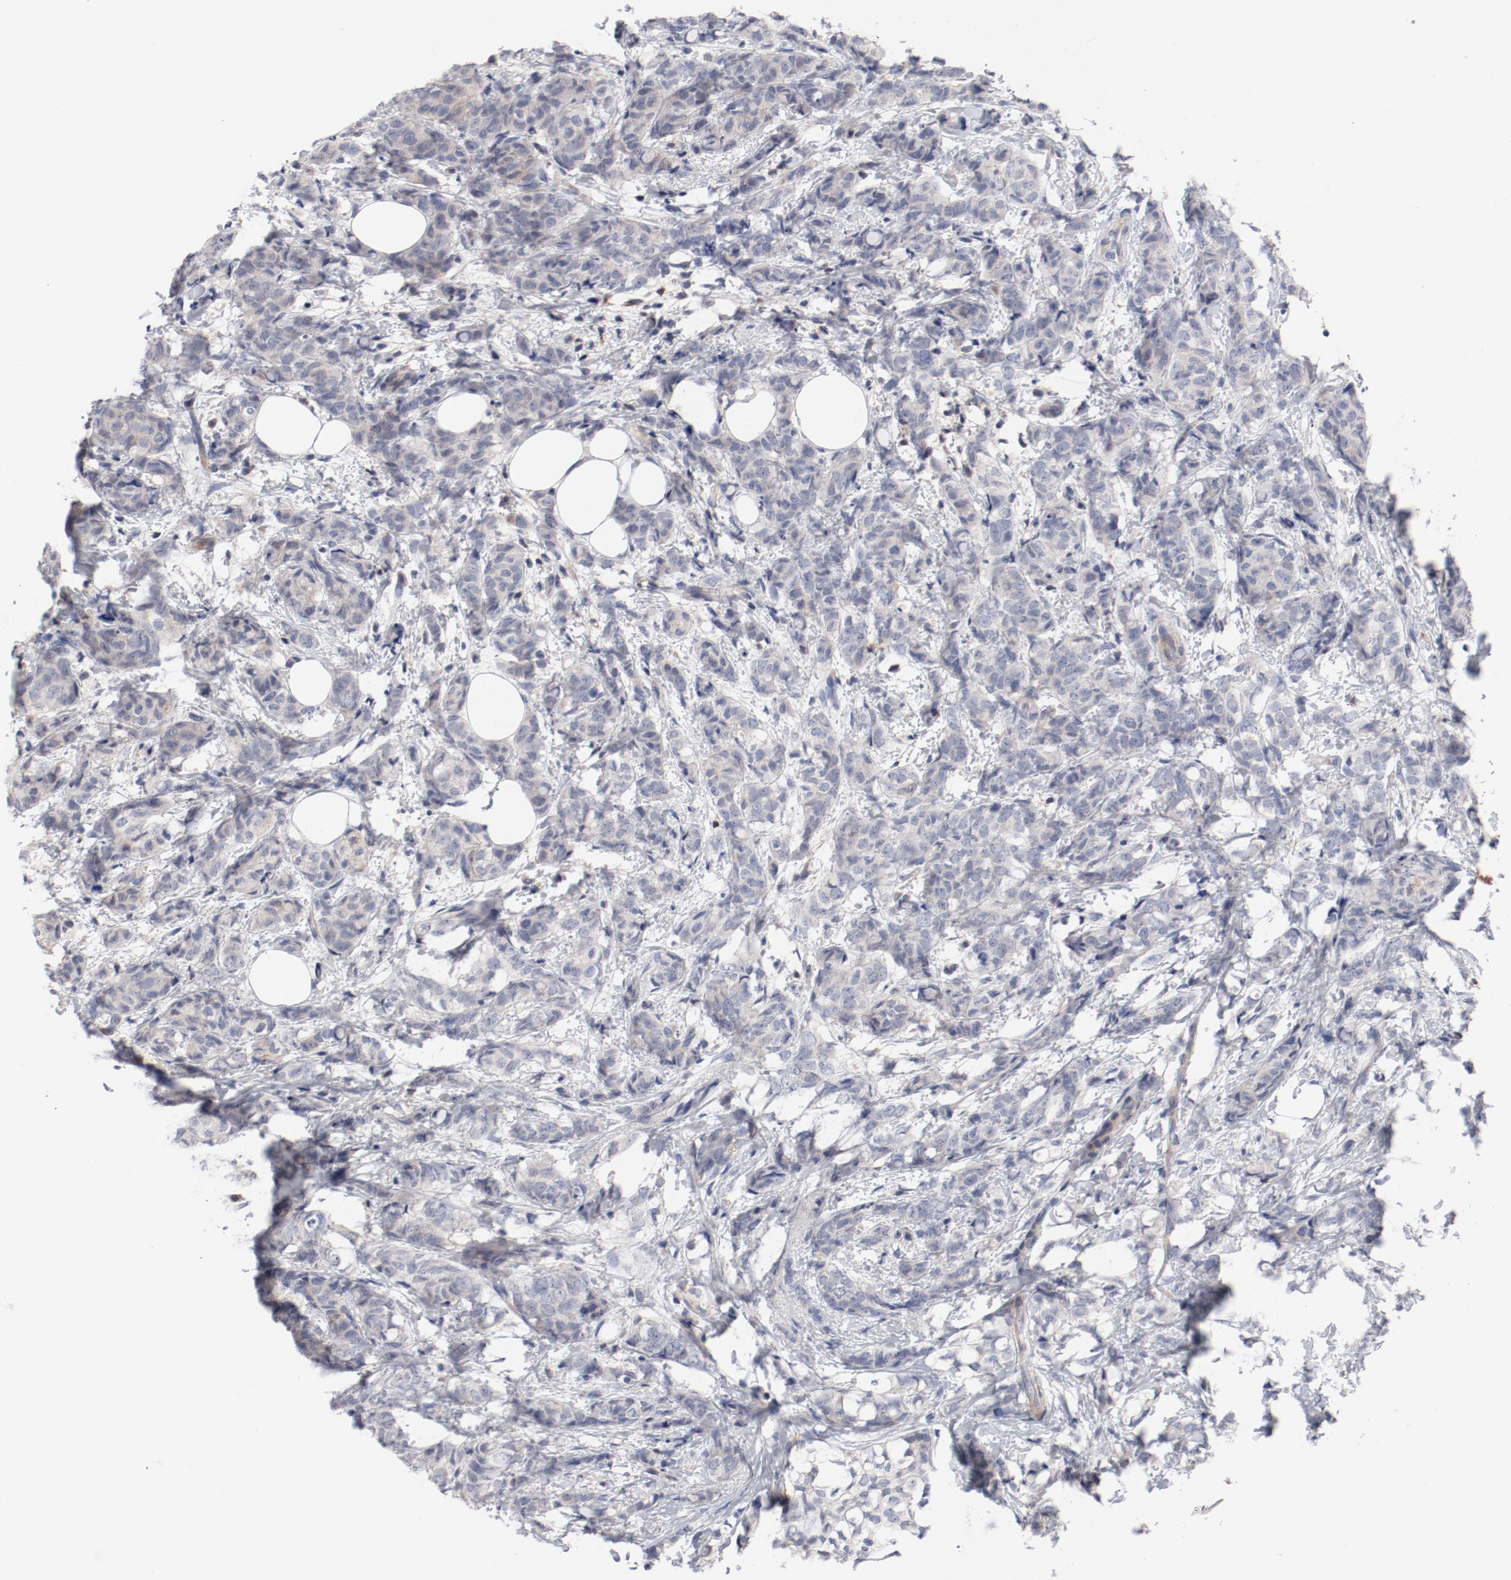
{"staining": {"intensity": "weak", "quantity": "<25%", "location": "cytoplasmic/membranous"}, "tissue": "breast cancer", "cell_type": "Tumor cells", "image_type": "cancer", "snomed": [{"axis": "morphology", "description": "Lobular carcinoma"}, {"axis": "topography", "description": "Breast"}], "caption": "Tumor cells show no significant expression in breast lobular carcinoma.", "gene": "CBL", "patient": {"sex": "female", "age": 60}}